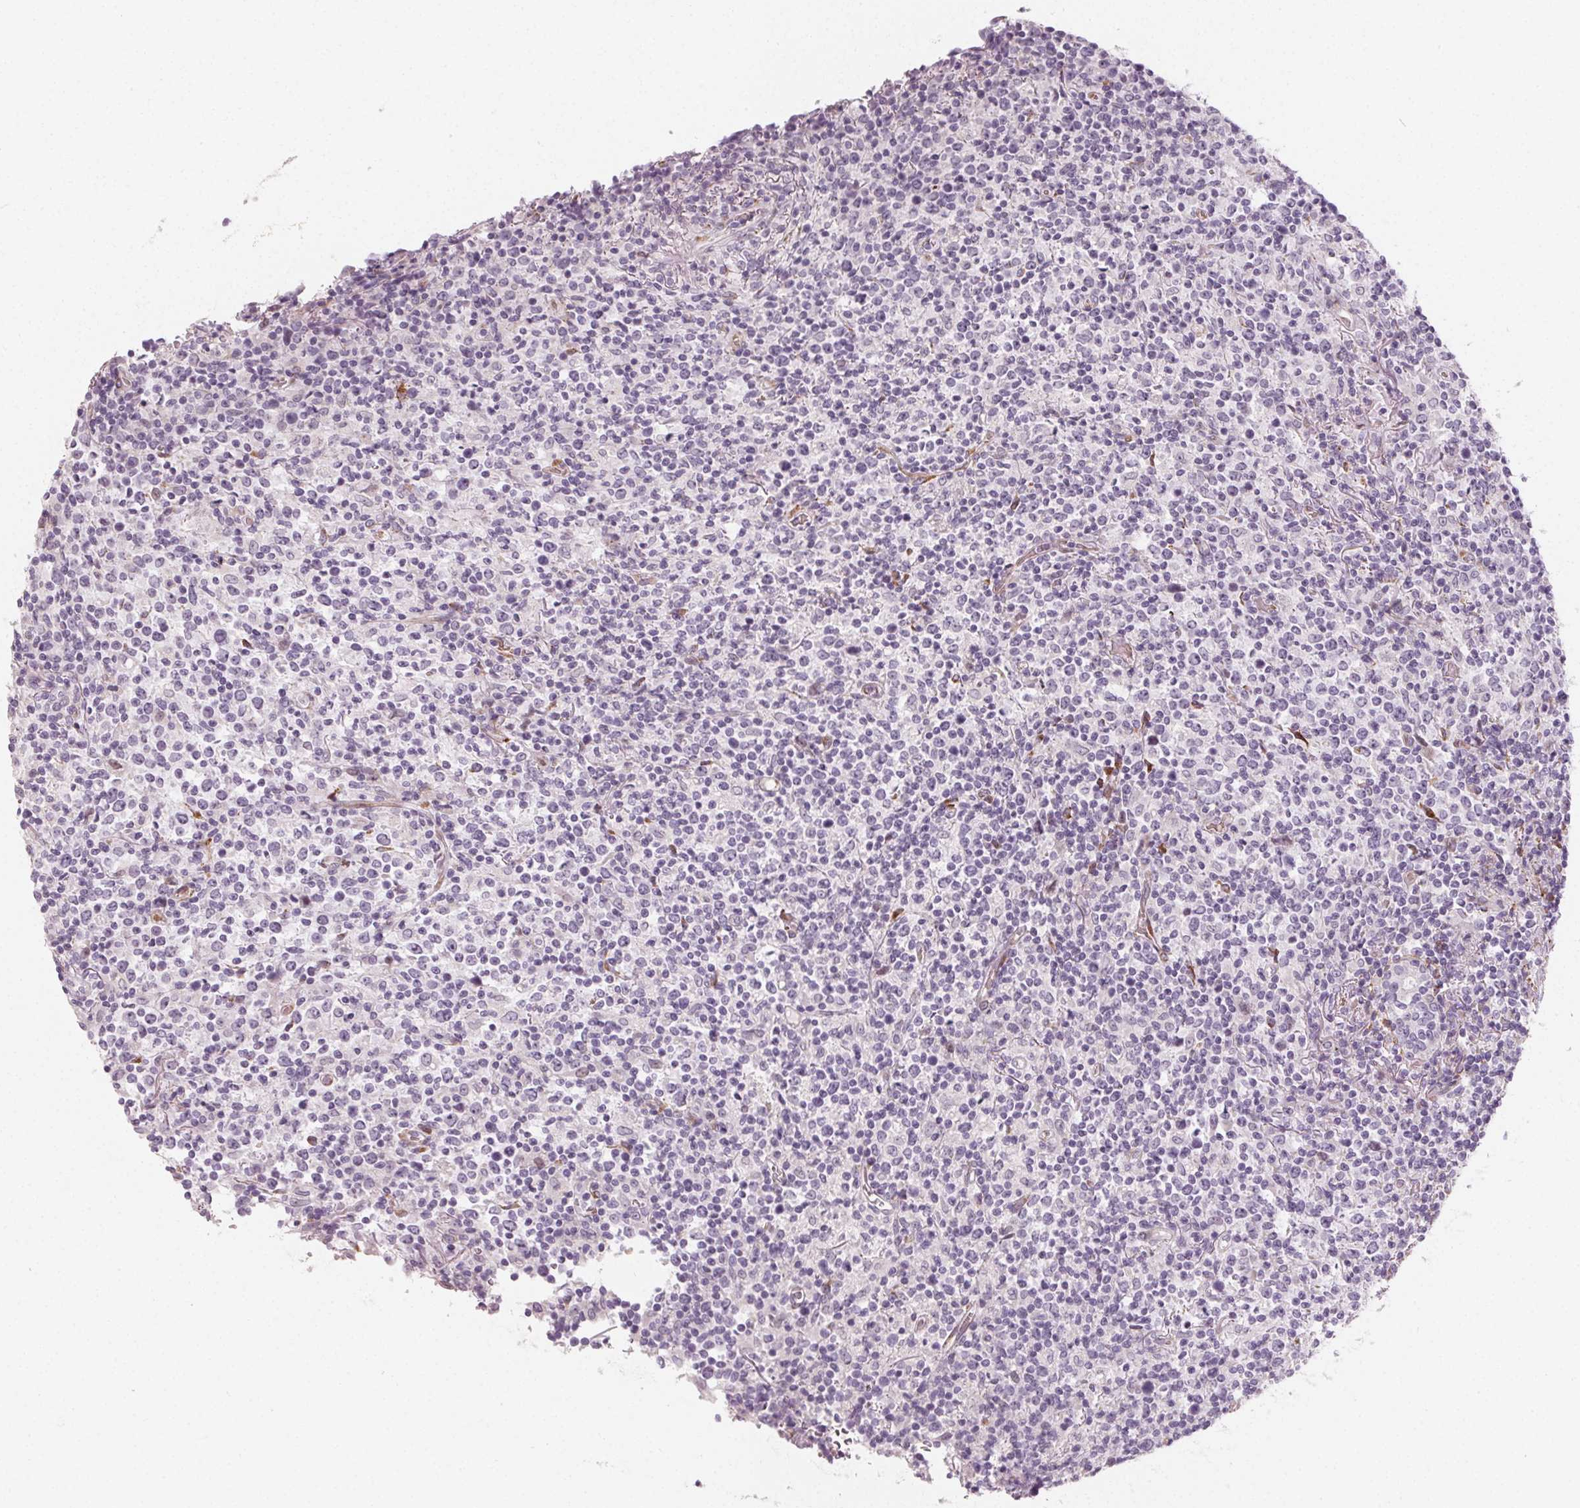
{"staining": {"intensity": "negative", "quantity": "none", "location": "none"}, "tissue": "lymphoma", "cell_type": "Tumor cells", "image_type": "cancer", "snomed": [{"axis": "morphology", "description": "Malignant lymphoma, non-Hodgkin's type, High grade"}, {"axis": "topography", "description": "Lung"}], "caption": "The immunohistochemistry micrograph has no significant staining in tumor cells of lymphoma tissue.", "gene": "CCDC96", "patient": {"sex": "male", "age": 79}}